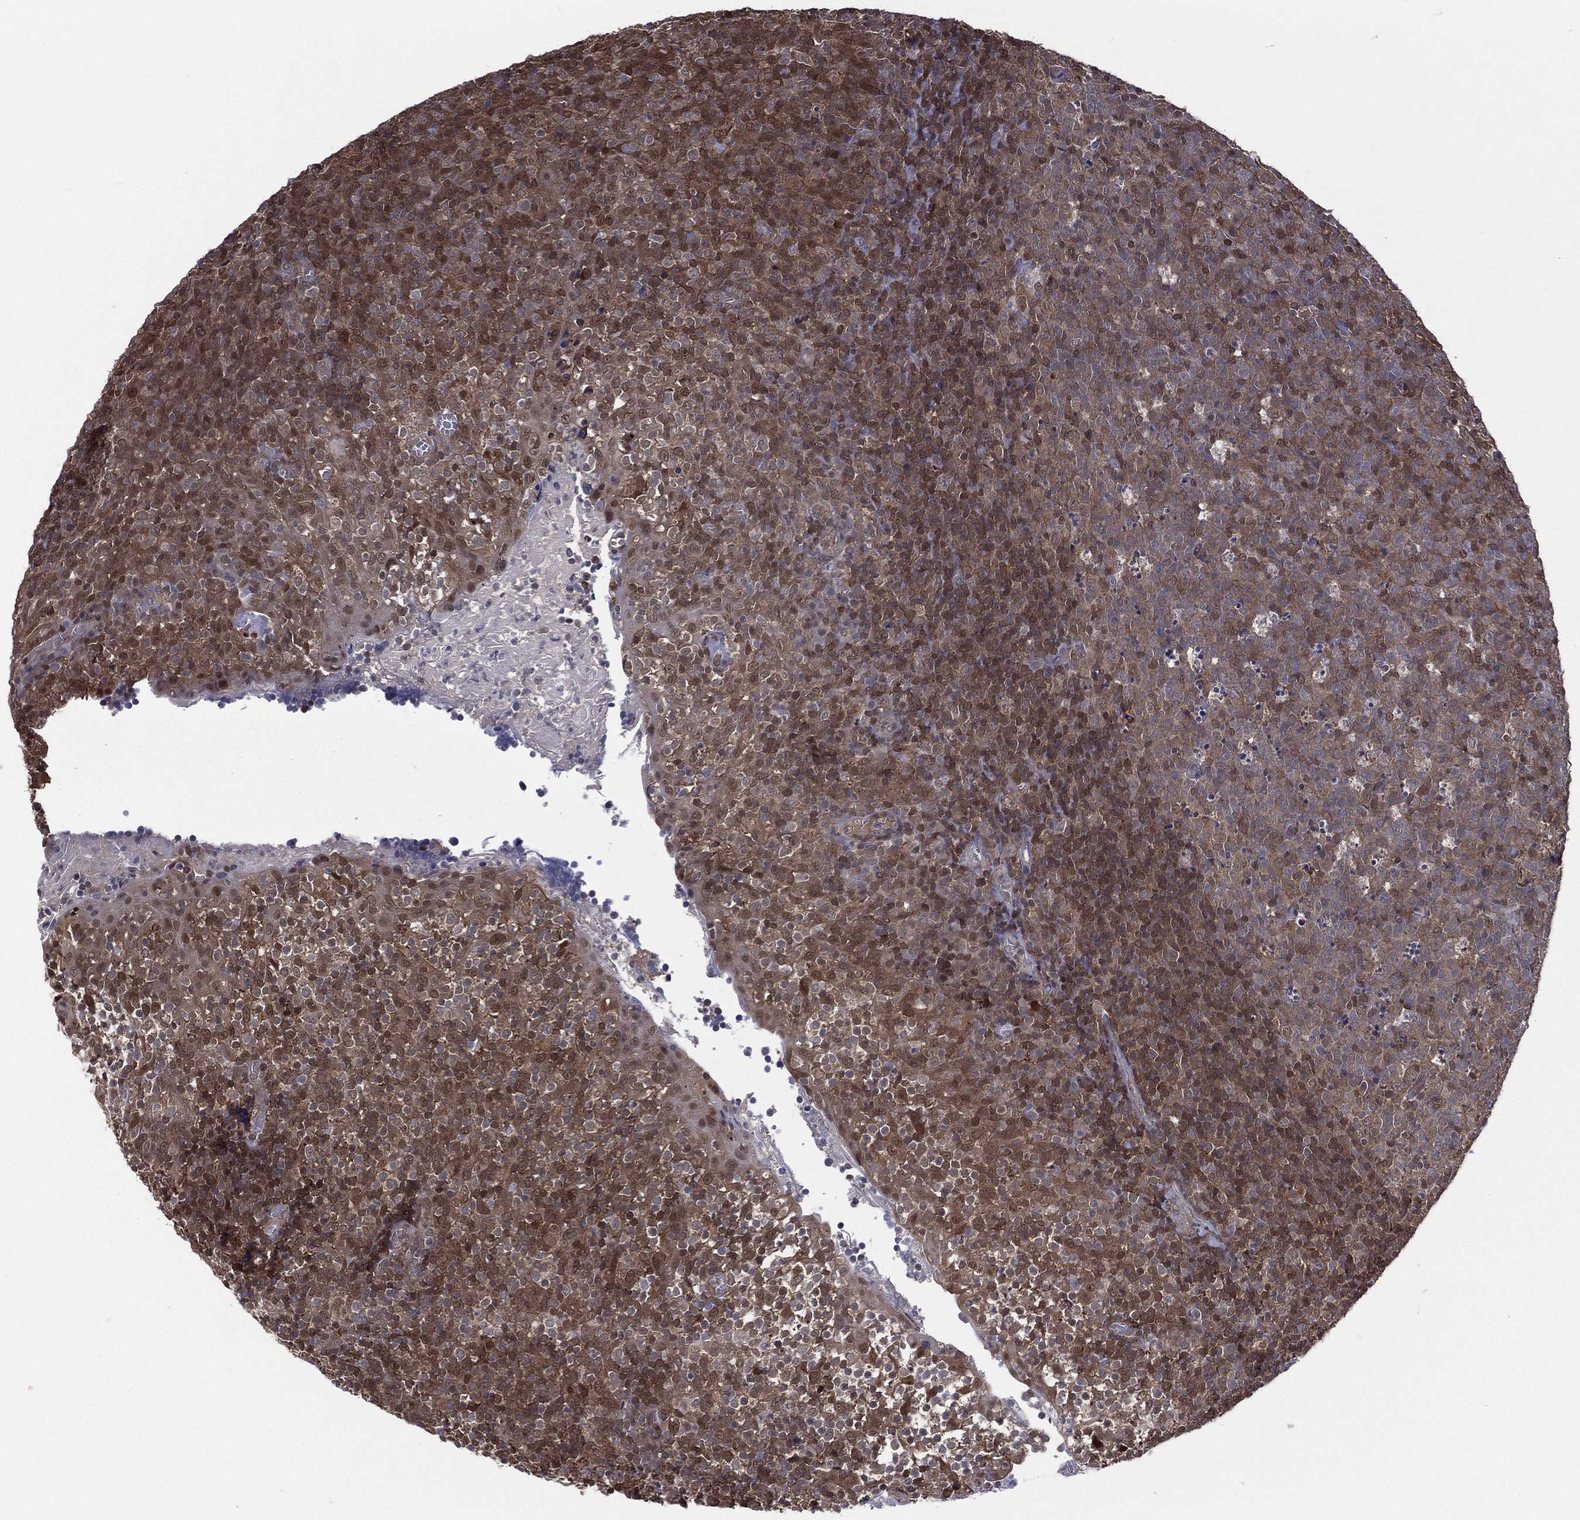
{"staining": {"intensity": "moderate", "quantity": "<25%", "location": "cytoplasmic/membranous,nuclear"}, "tissue": "tonsil", "cell_type": "Germinal center cells", "image_type": "normal", "snomed": [{"axis": "morphology", "description": "Normal tissue, NOS"}, {"axis": "topography", "description": "Tonsil"}], "caption": "A histopathology image of tonsil stained for a protein reveals moderate cytoplasmic/membranous,nuclear brown staining in germinal center cells. (Brightfield microscopy of DAB IHC at high magnification).", "gene": "MTAP", "patient": {"sex": "female", "age": 5}}